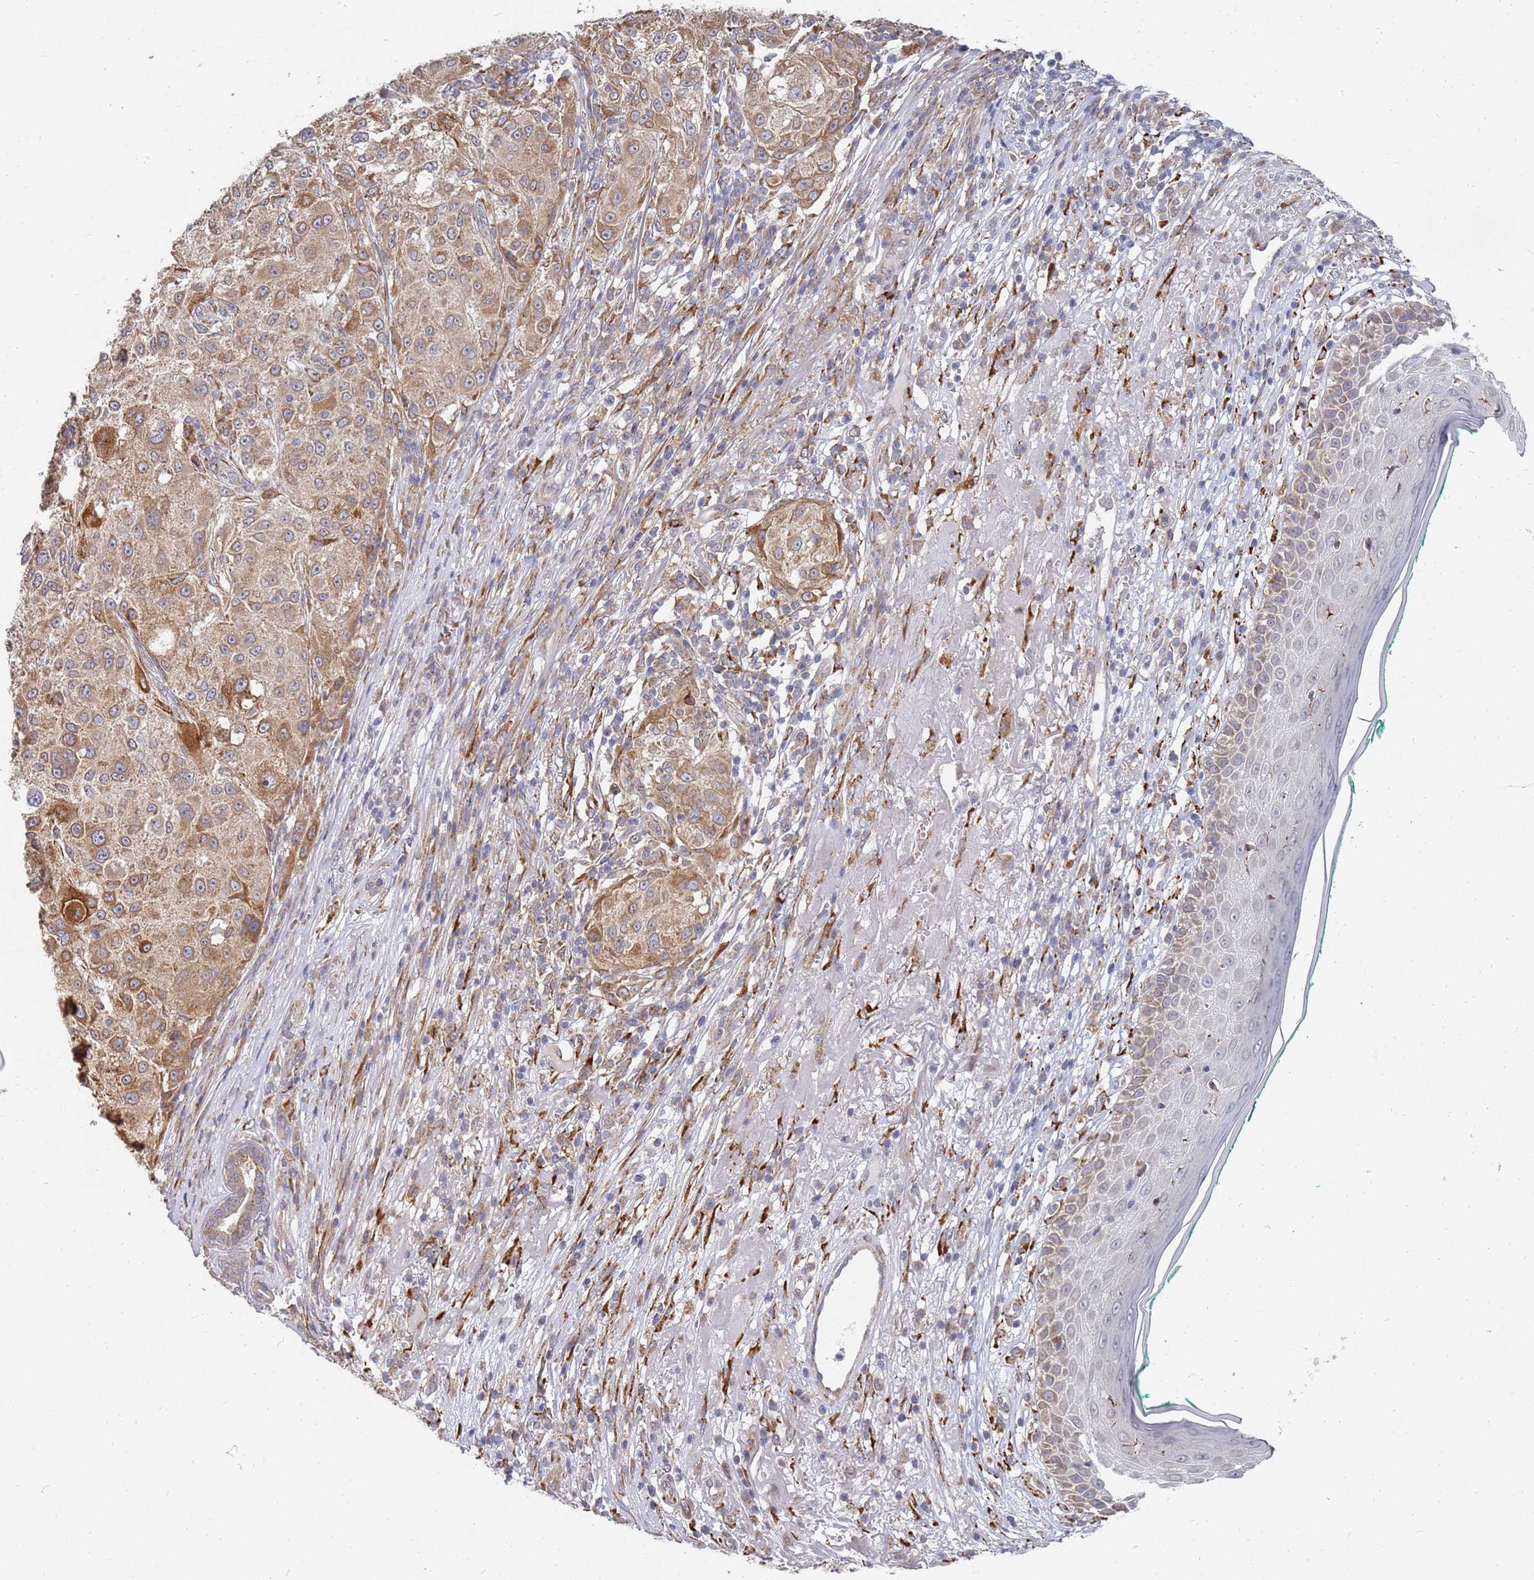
{"staining": {"intensity": "moderate", "quantity": ">75%", "location": "cytoplasmic/membranous"}, "tissue": "melanoma", "cell_type": "Tumor cells", "image_type": "cancer", "snomed": [{"axis": "morphology", "description": "Necrosis, NOS"}, {"axis": "morphology", "description": "Malignant melanoma, NOS"}, {"axis": "topography", "description": "Skin"}], "caption": "Protein expression analysis of malignant melanoma shows moderate cytoplasmic/membranous expression in approximately >75% of tumor cells.", "gene": "VRK2", "patient": {"sex": "female", "age": 87}}